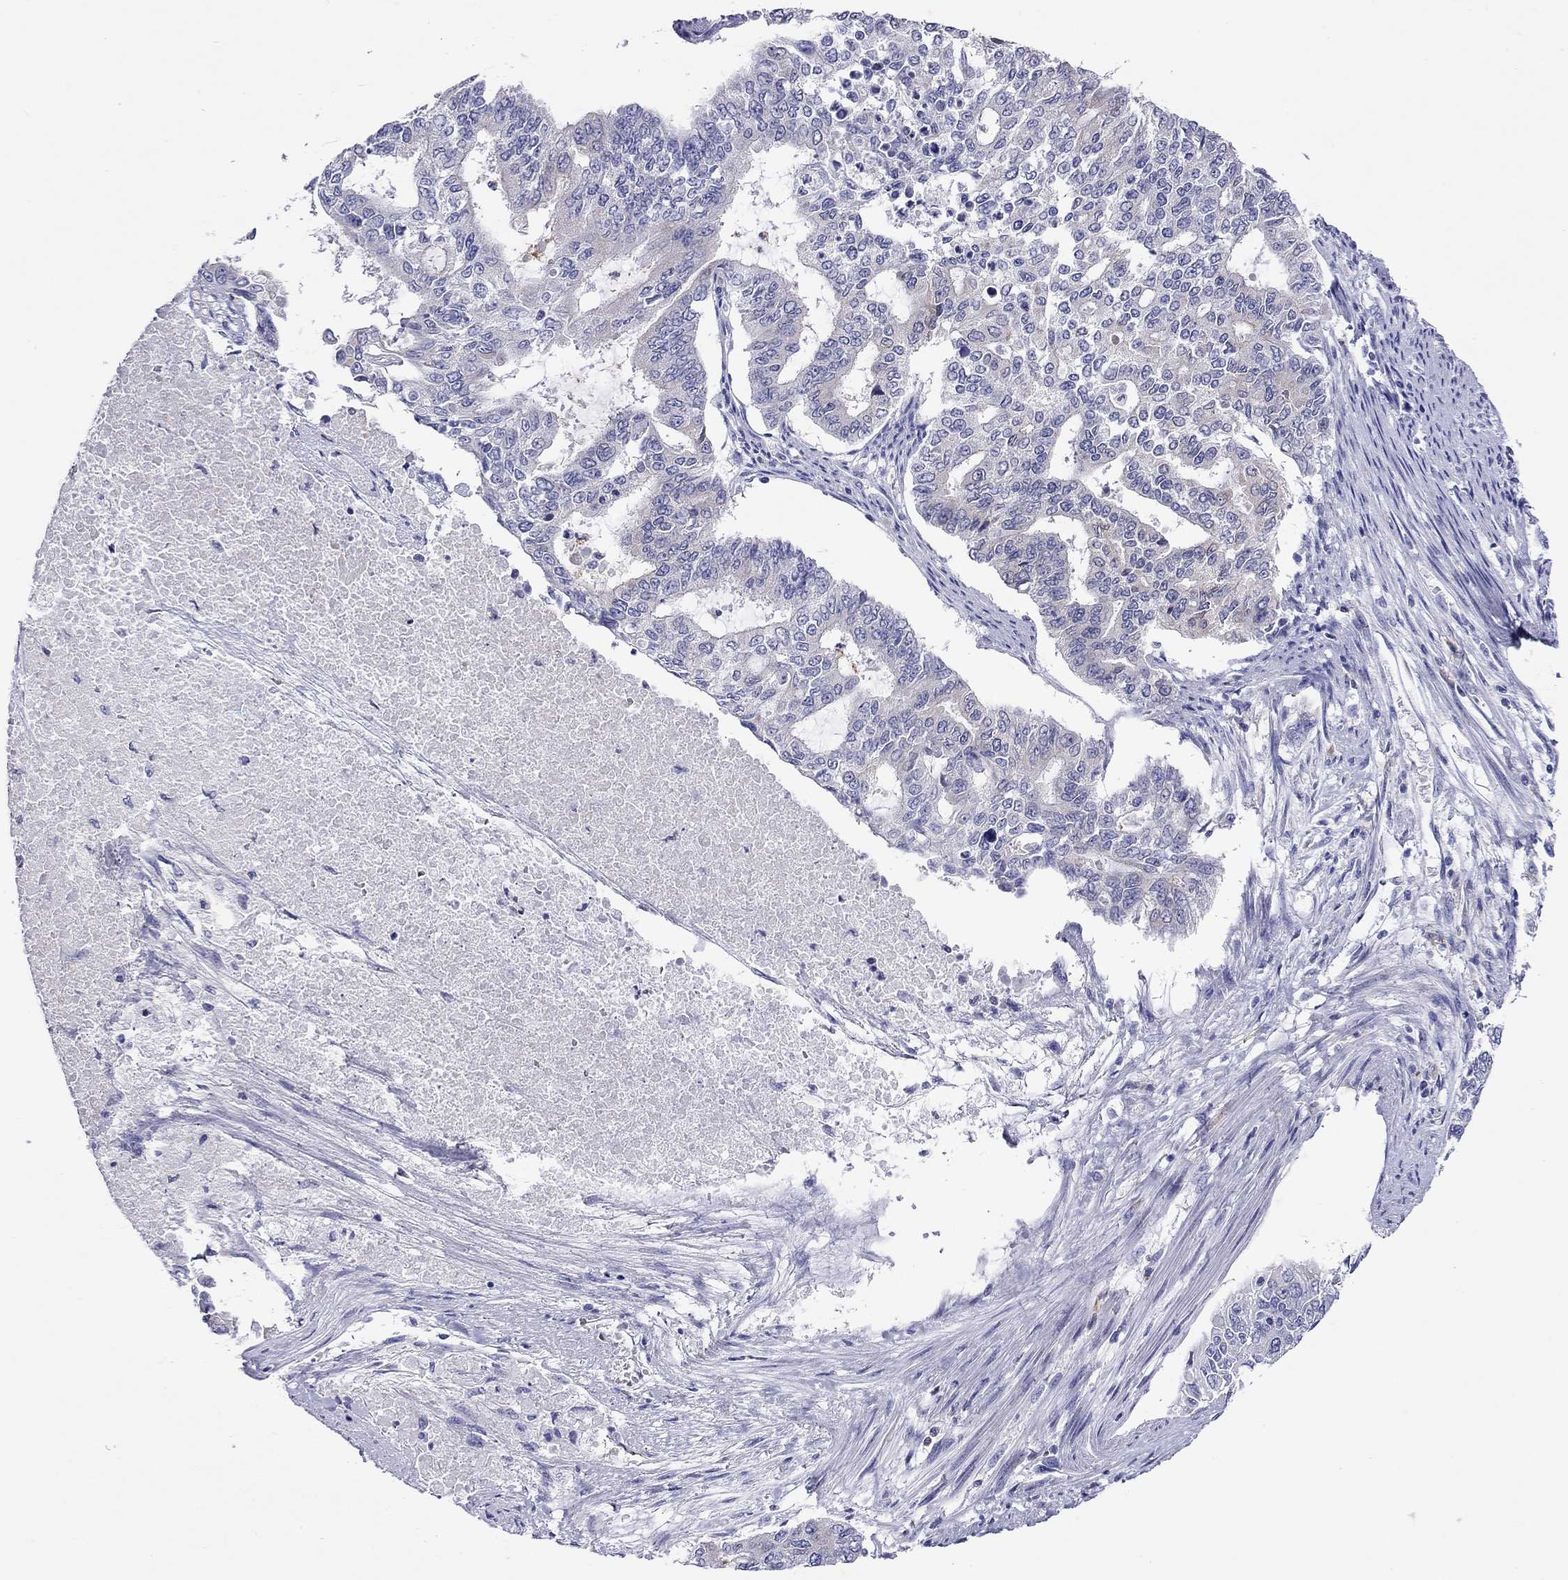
{"staining": {"intensity": "negative", "quantity": "none", "location": "none"}, "tissue": "endometrial cancer", "cell_type": "Tumor cells", "image_type": "cancer", "snomed": [{"axis": "morphology", "description": "Adenocarcinoma, NOS"}, {"axis": "topography", "description": "Uterus"}], "caption": "IHC of human adenocarcinoma (endometrial) reveals no positivity in tumor cells.", "gene": "SLC46A2", "patient": {"sex": "female", "age": 59}}